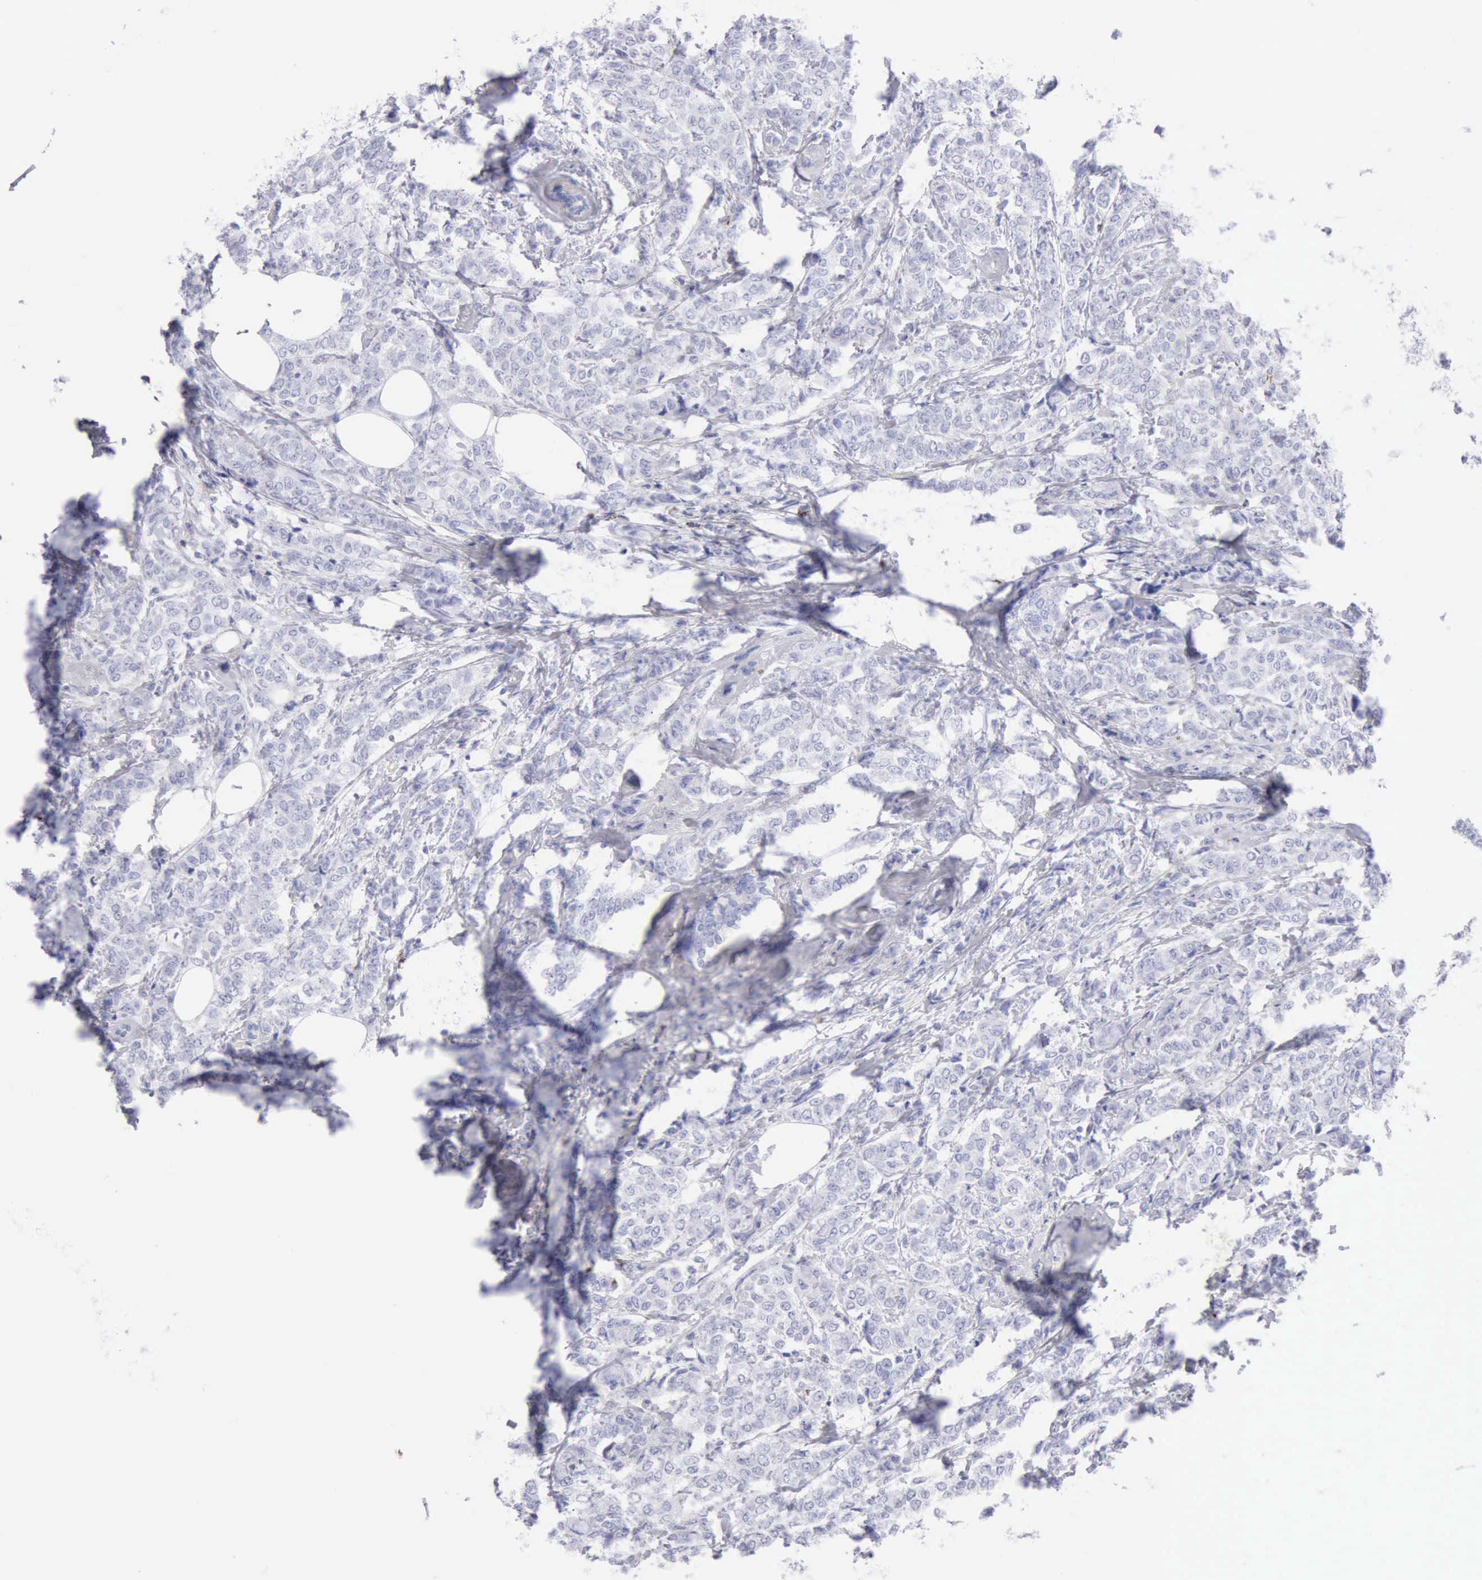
{"staining": {"intensity": "negative", "quantity": "none", "location": "none"}, "tissue": "breast cancer", "cell_type": "Tumor cells", "image_type": "cancer", "snomed": [{"axis": "morphology", "description": "Lobular carcinoma"}, {"axis": "topography", "description": "Breast"}], "caption": "Tumor cells are negative for brown protein staining in breast cancer.", "gene": "GZMB", "patient": {"sex": "female", "age": 60}}